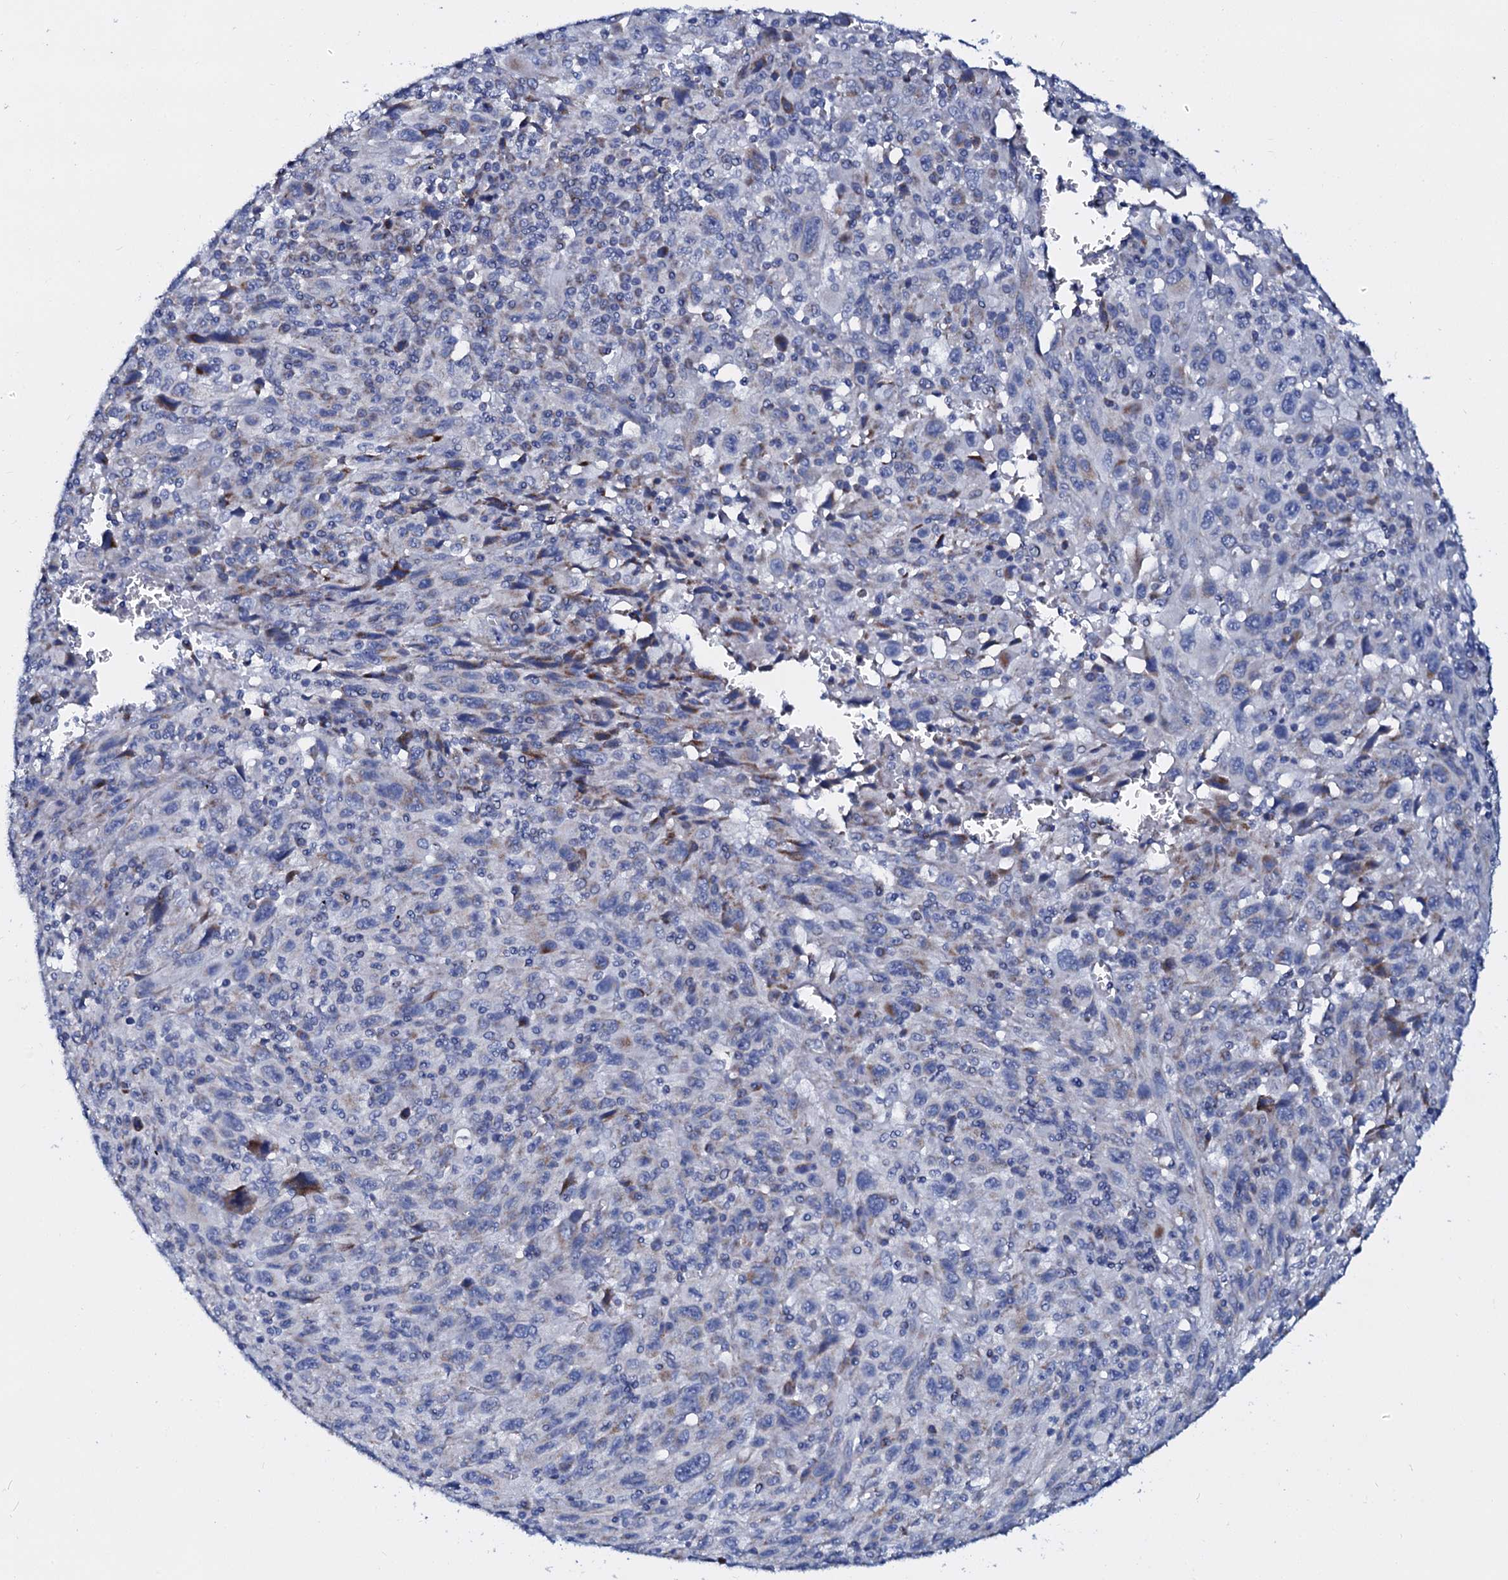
{"staining": {"intensity": "moderate", "quantity": "<25%", "location": "cytoplasmic/membranous"}, "tissue": "melanoma", "cell_type": "Tumor cells", "image_type": "cancer", "snomed": [{"axis": "morphology", "description": "Malignant melanoma, Metastatic site"}, {"axis": "topography", "description": "Skin"}], "caption": "Moderate cytoplasmic/membranous positivity for a protein is present in about <25% of tumor cells of melanoma using immunohistochemistry.", "gene": "SLC37A4", "patient": {"sex": "female", "age": 56}}